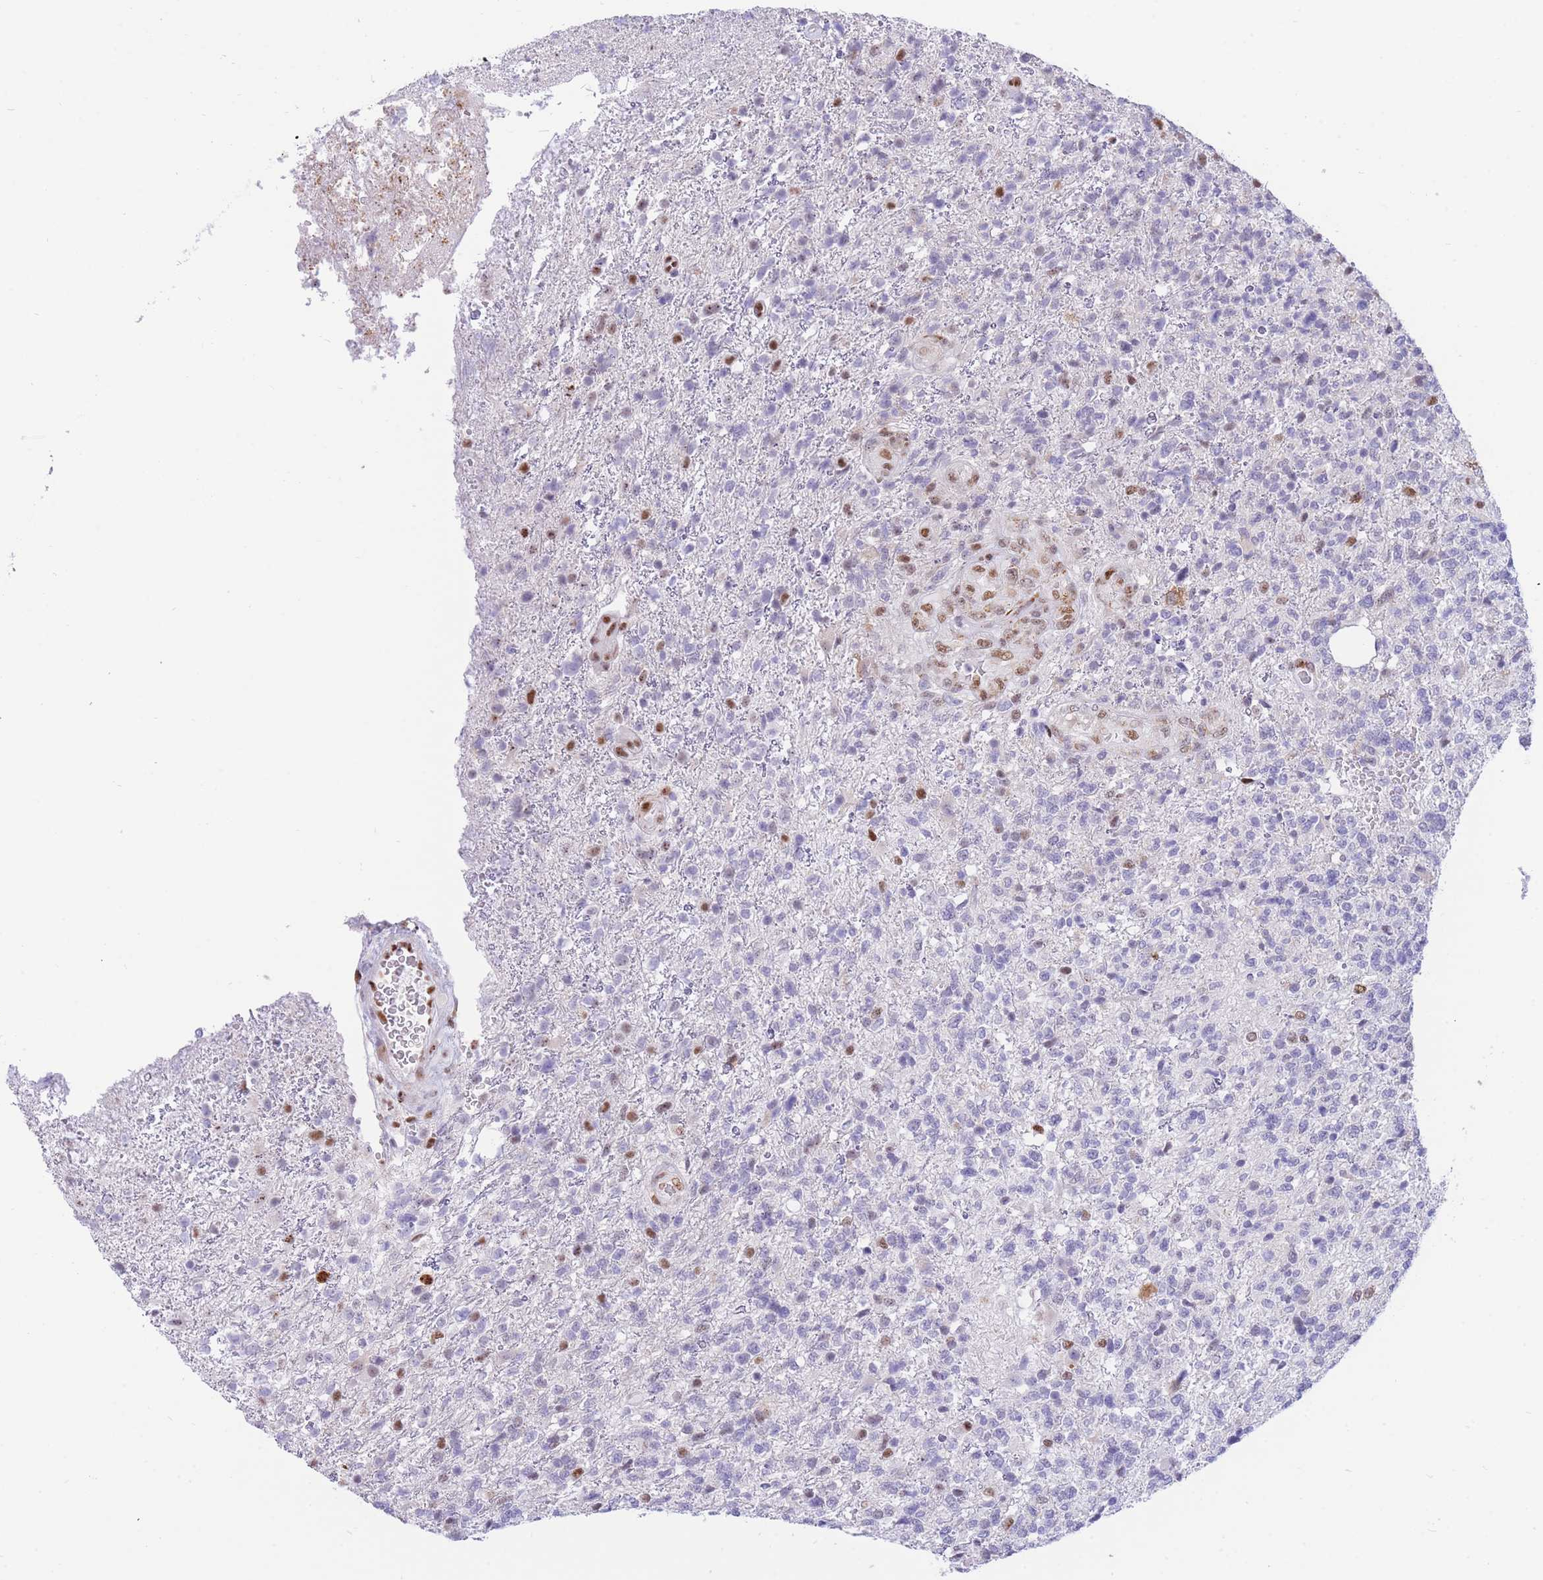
{"staining": {"intensity": "moderate", "quantity": "<25%", "location": "nuclear"}, "tissue": "glioma", "cell_type": "Tumor cells", "image_type": "cancer", "snomed": [{"axis": "morphology", "description": "Glioma, malignant, High grade"}, {"axis": "topography", "description": "Brain"}], "caption": "Malignant glioma (high-grade) stained with immunohistochemistry (IHC) shows moderate nuclear staining in about <25% of tumor cells.", "gene": "FAM153A", "patient": {"sex": "male", "age": 56}}